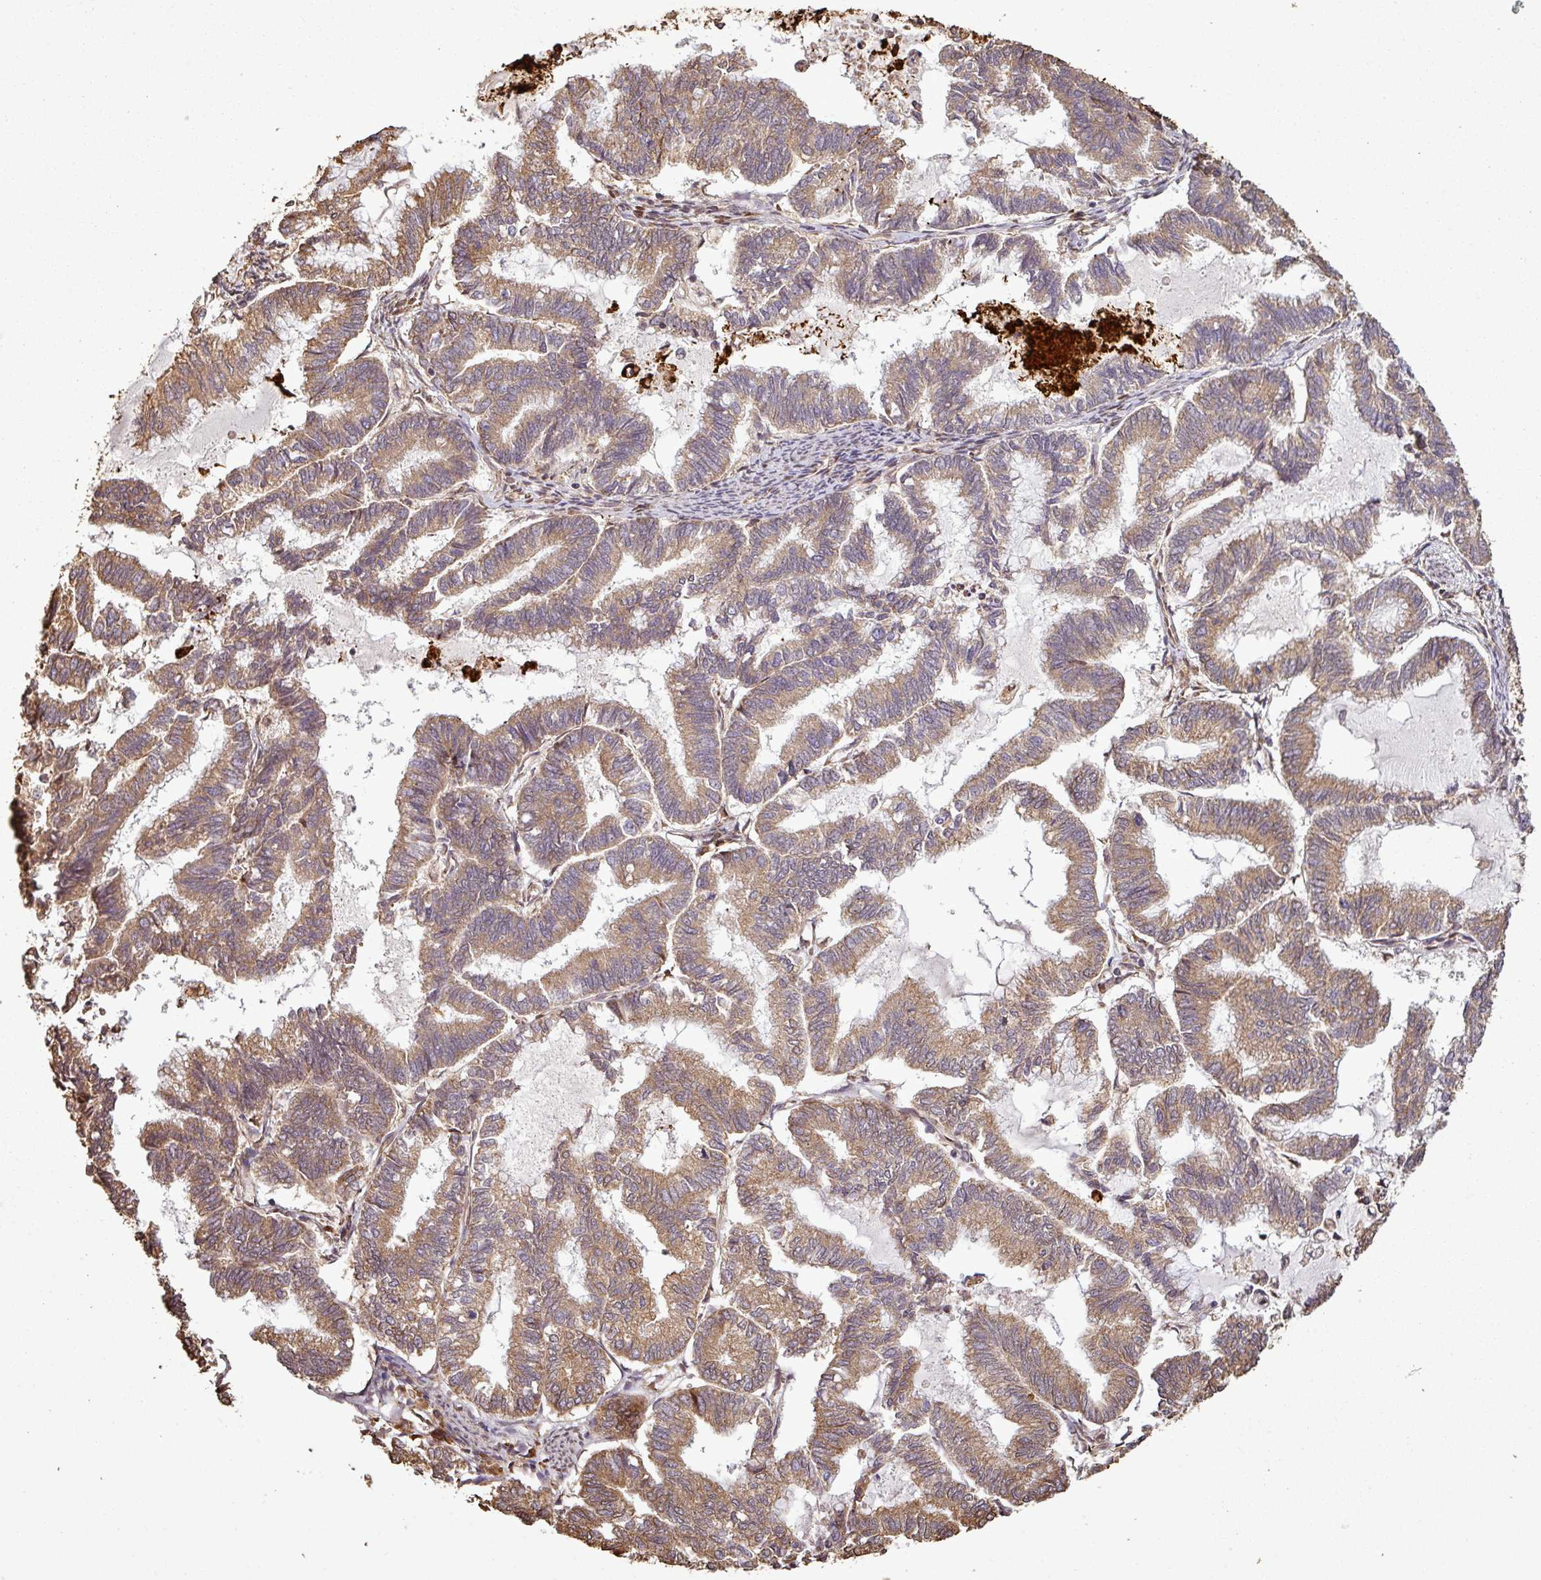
{"staining": {"intensity": "moderate", "quantity": ">75%", "location": "cytoplasmic/membranous"}, "tissue": "endometrial cancer", "cell_type": "Tumor cells", "image_type": "cancer", "snomed": [{"axis": "morphology", "description": "Adenocarcinoma, NOS"}, {"axis": "topography", "description": "Endometrium"}], "caption": "Endometrial cancer was stained to show a protein in brown. There is medium levels of moderate cytoplasmic/membranous expression in approximately >75% of tumor cells.", "gene": "PLEKHM1", "patient": {"sex": "female", "age": 79}}